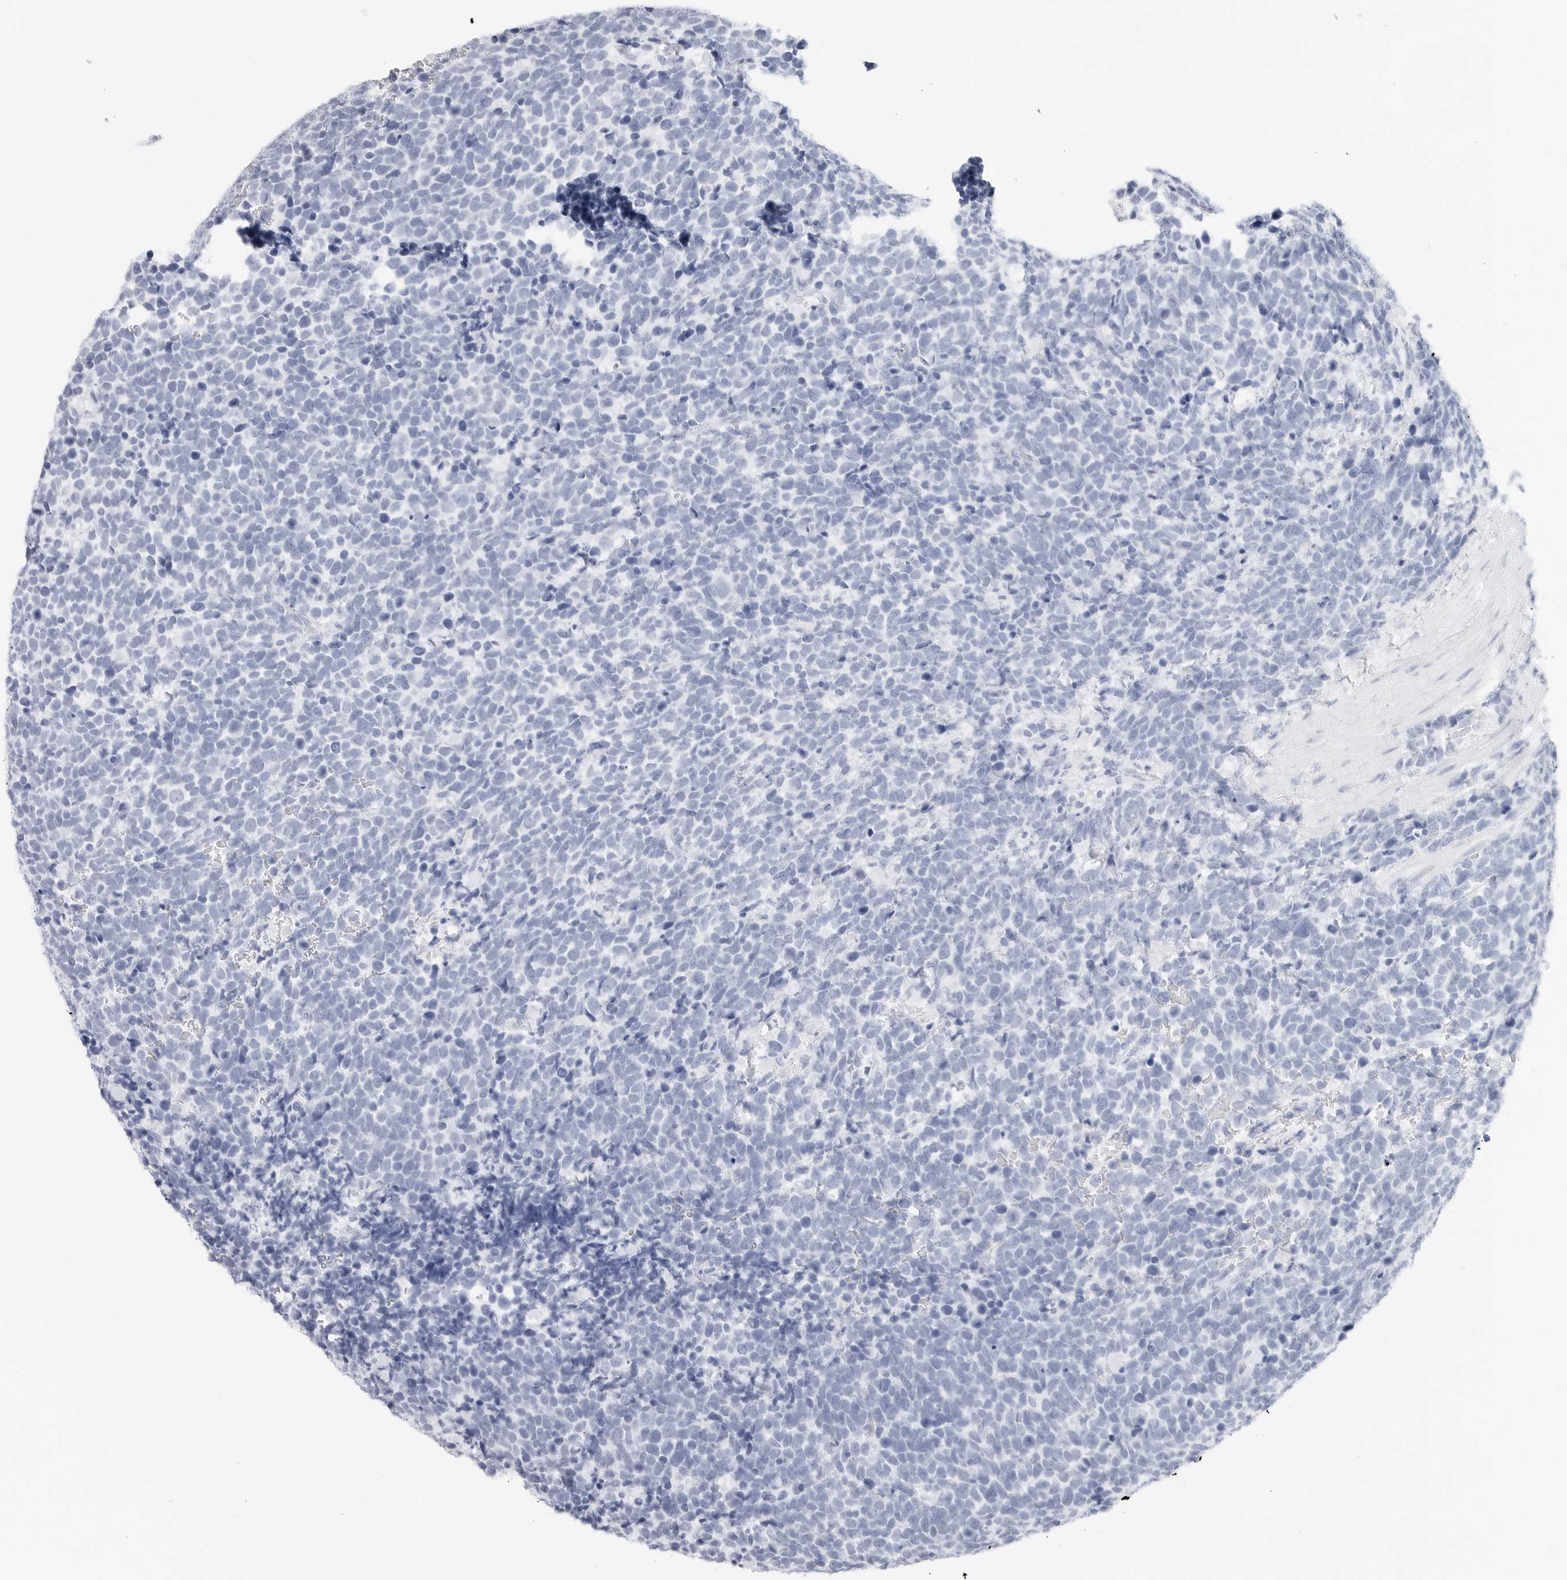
{"staining": {"intensity": "negative", "quantity": "none", "location": "none"}, "tissue": "urothelial cancer", "cell_type": "Tumor cells", "image_type": "cancer", "snomed": [{"axis": "morphology", "description": "Urothelial carcinoma, High grade"}, {"axis": "topography", "description": "Urinary bladder"}], "caption": "High magnification brightfield microscopy of urothelial cancer stained with DAB (3,3'-diaminobenzidine) (brown) and counterstained with hematoxylin (blue): tumor cells show no significant positivity.", "gene": "TFF2", "patient": {"sex": "female", "age": 82}}